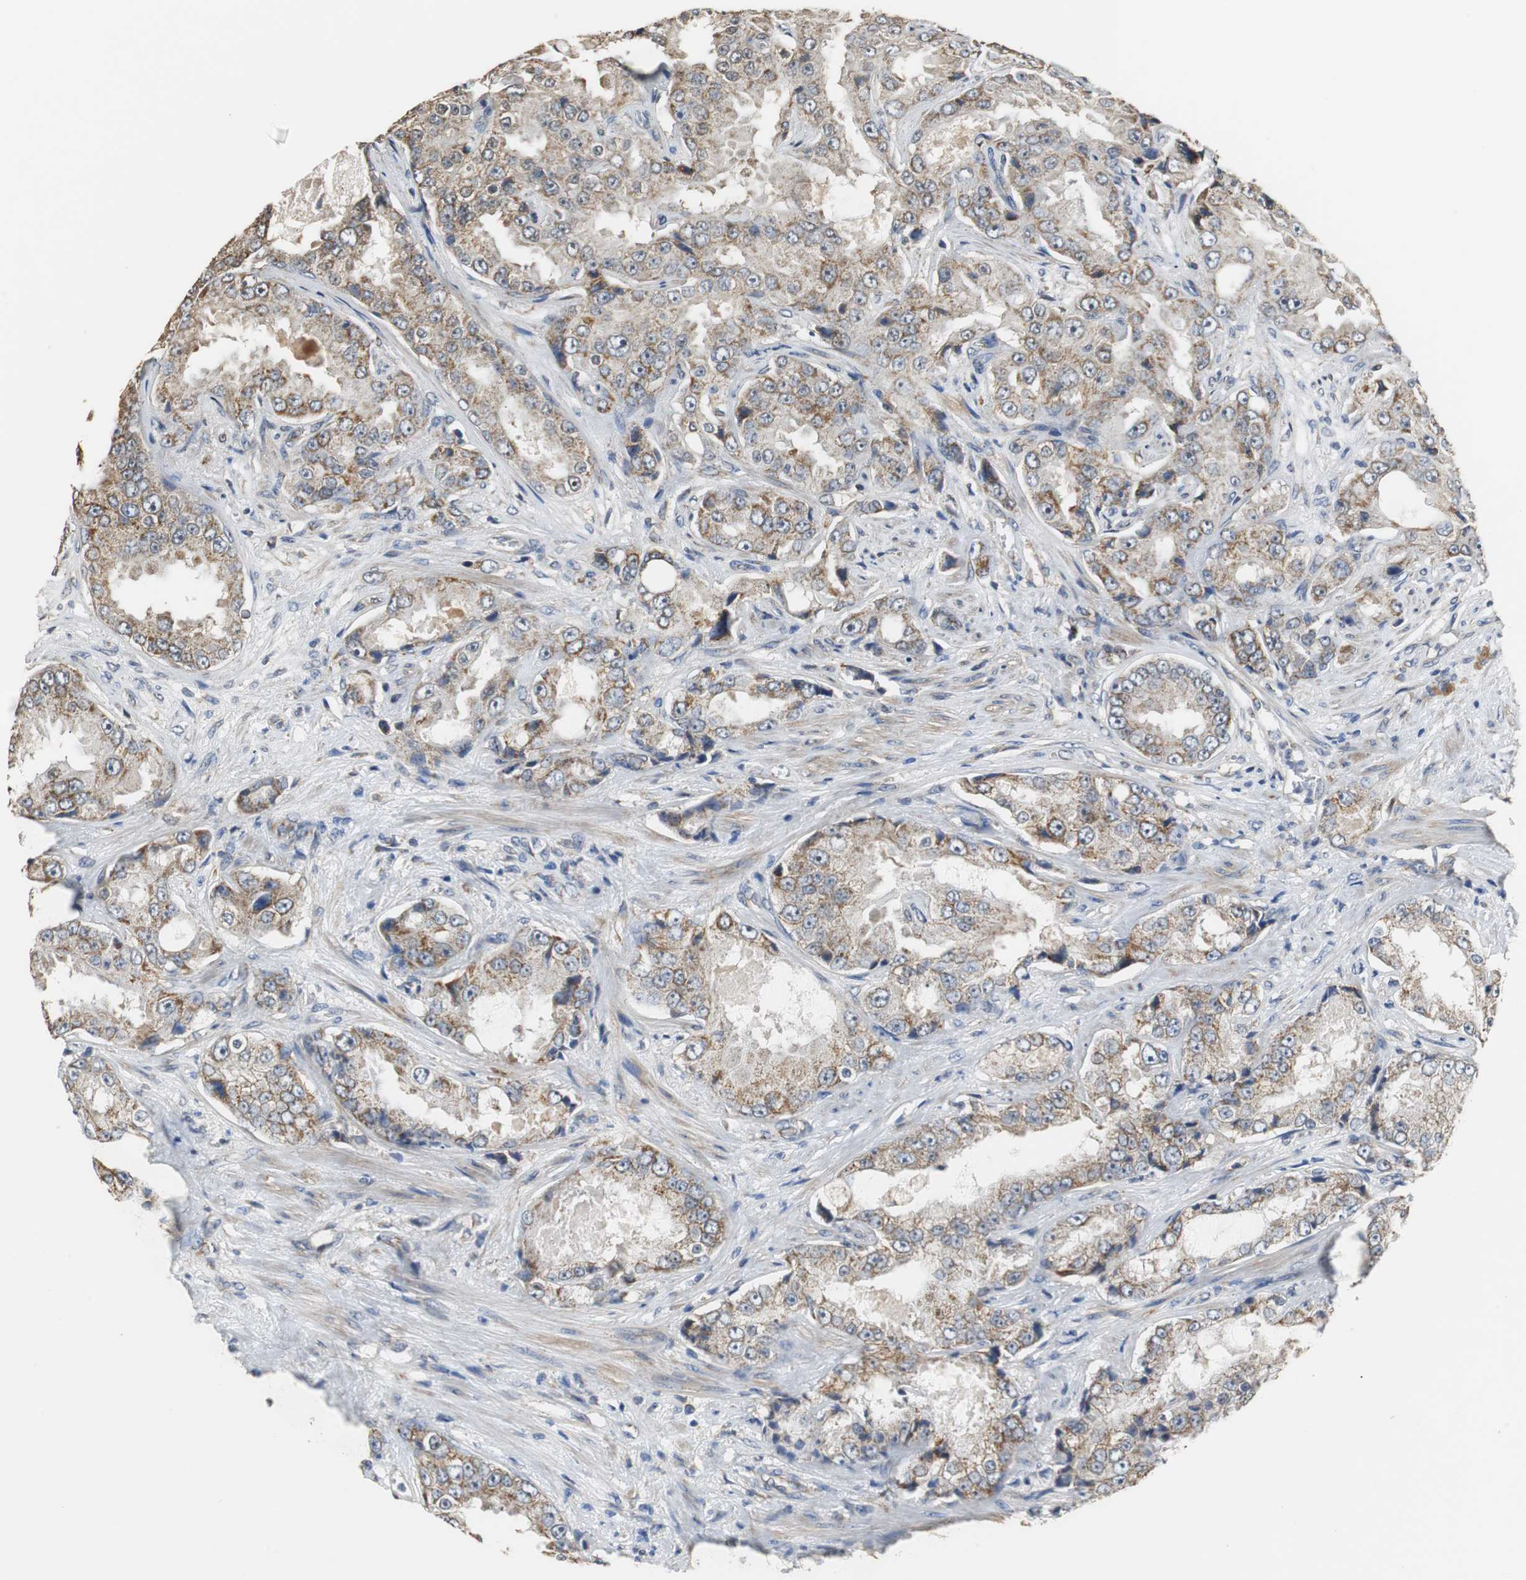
{"staining": {"intensity": "moderate", "quantity": ">75%", "location": "cytoplasmic/membranous"}, "tissue": "prostate cancer", "cell_type": "Tumor cells", "image_type": "cancer", "snomed": [{"axis": "morphology", "description": "Adenocarcinoma, High grade"}, {"axis": "topography", "description": "Prostate"}], "caption": "Prostate cancer was stained to show a protein in brown. There is medium levels of moderate cytoplasmic/membranous expression in approximately >75% of tumor cells.", "gene": "HMGCL", "patient": {"sex": "male", "age": 73}}